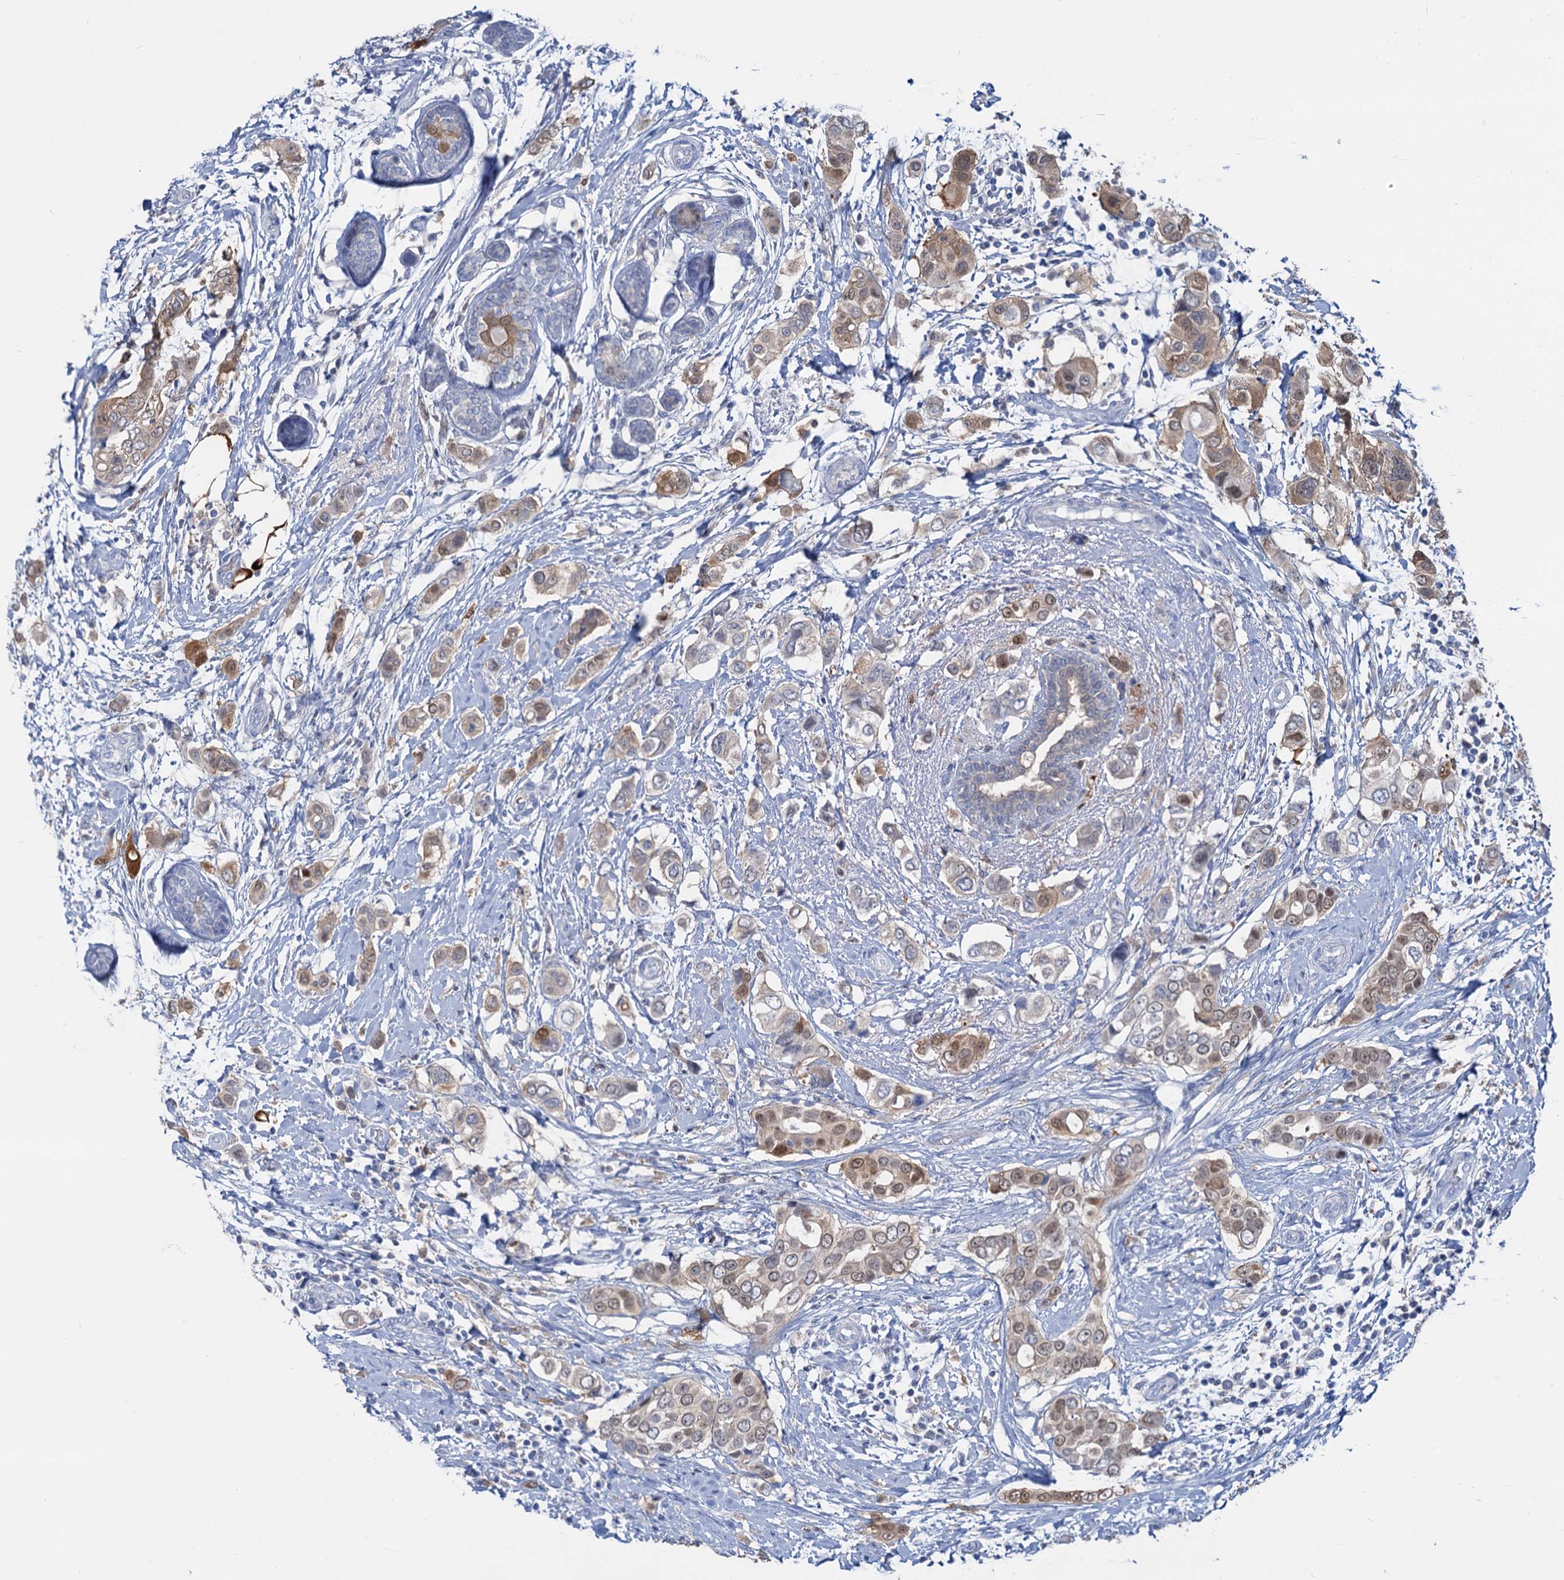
{"staining": {"intensity": "moderate", "quantity": "25%-75%", "location": "cytoplasmic/membranous,nuclear"}, "tissue": "breast cancer", "cell_type": "Tumor cells", "image_type": "cancer", "snomed": [{"axis": "morphology", "description": "Lobular carcinoma"}, {"axis": "topography", "description": "Breast"}], "caption": "This image demonstrates lobular carcinoma (breast) stained with immunohistochemistry (IHC) to label a protein in brown. The cytoplasmic/membranous and nuclear of tumor cells show moderate positivity for the protein. Nuclei are counter-stained blue.", "gene": "FAH", "patient": {"sex": "female", "age": 51}}